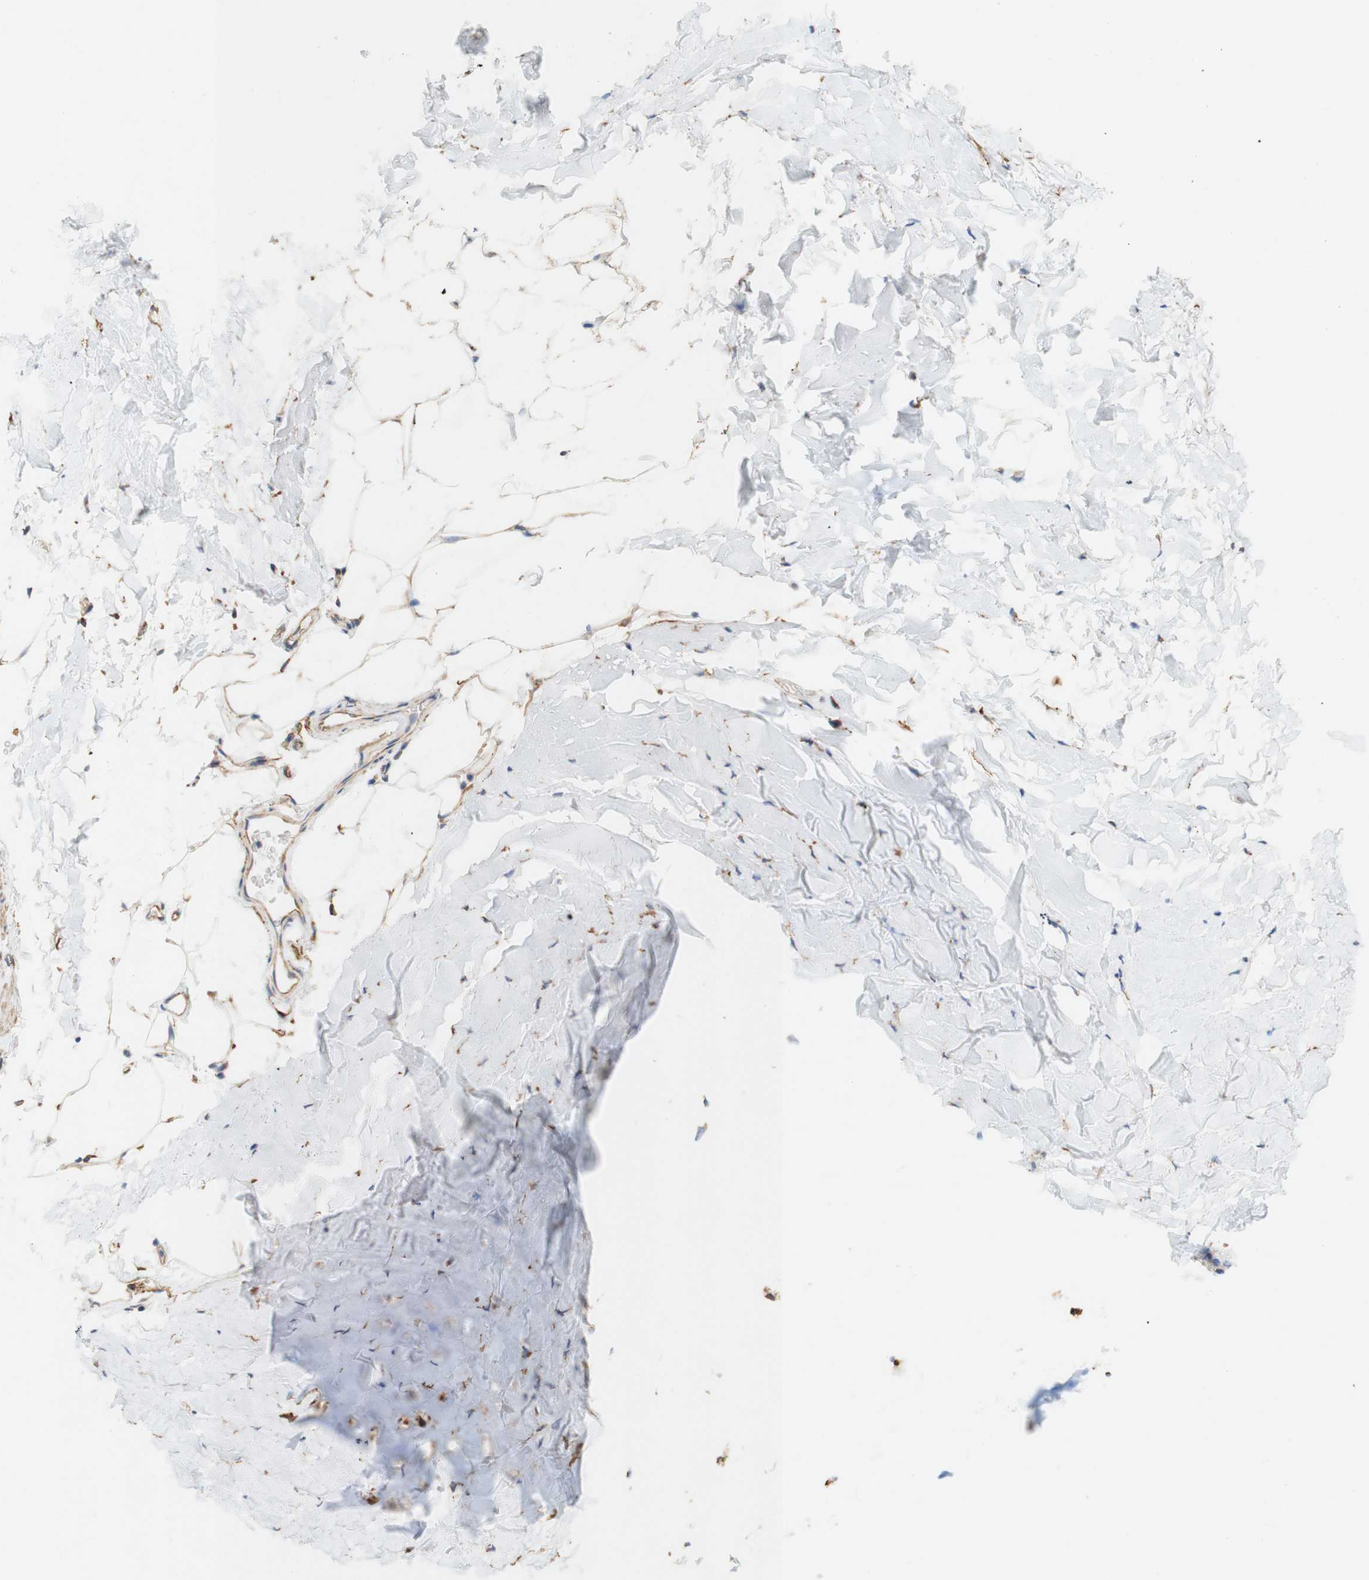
{"staining": {"intensity": "weak", "quantity": "25%-75%", "location": "cytoplasmic/membranous"}, "tissue": "adipose tissue", "cell_type": "Adipocytes", "image_type": "normal", "snomed": [{"axis": "morphology", "description": "Normal tissue, NOS"}, {"axis": "topography", "description": "Cartilage tissue"}, {"axis": "topography", "description": "Bronchus"}], "caption": "High-power microscopy captured an immunohistochemistry micrograph of normal adipose tissue, revealing weak cytoplasmic/membranous expression in approximately 25%-75% of adipocytes.", "gene": "EIF2AK4", "patient": {"sex": "female", "age": 73}}